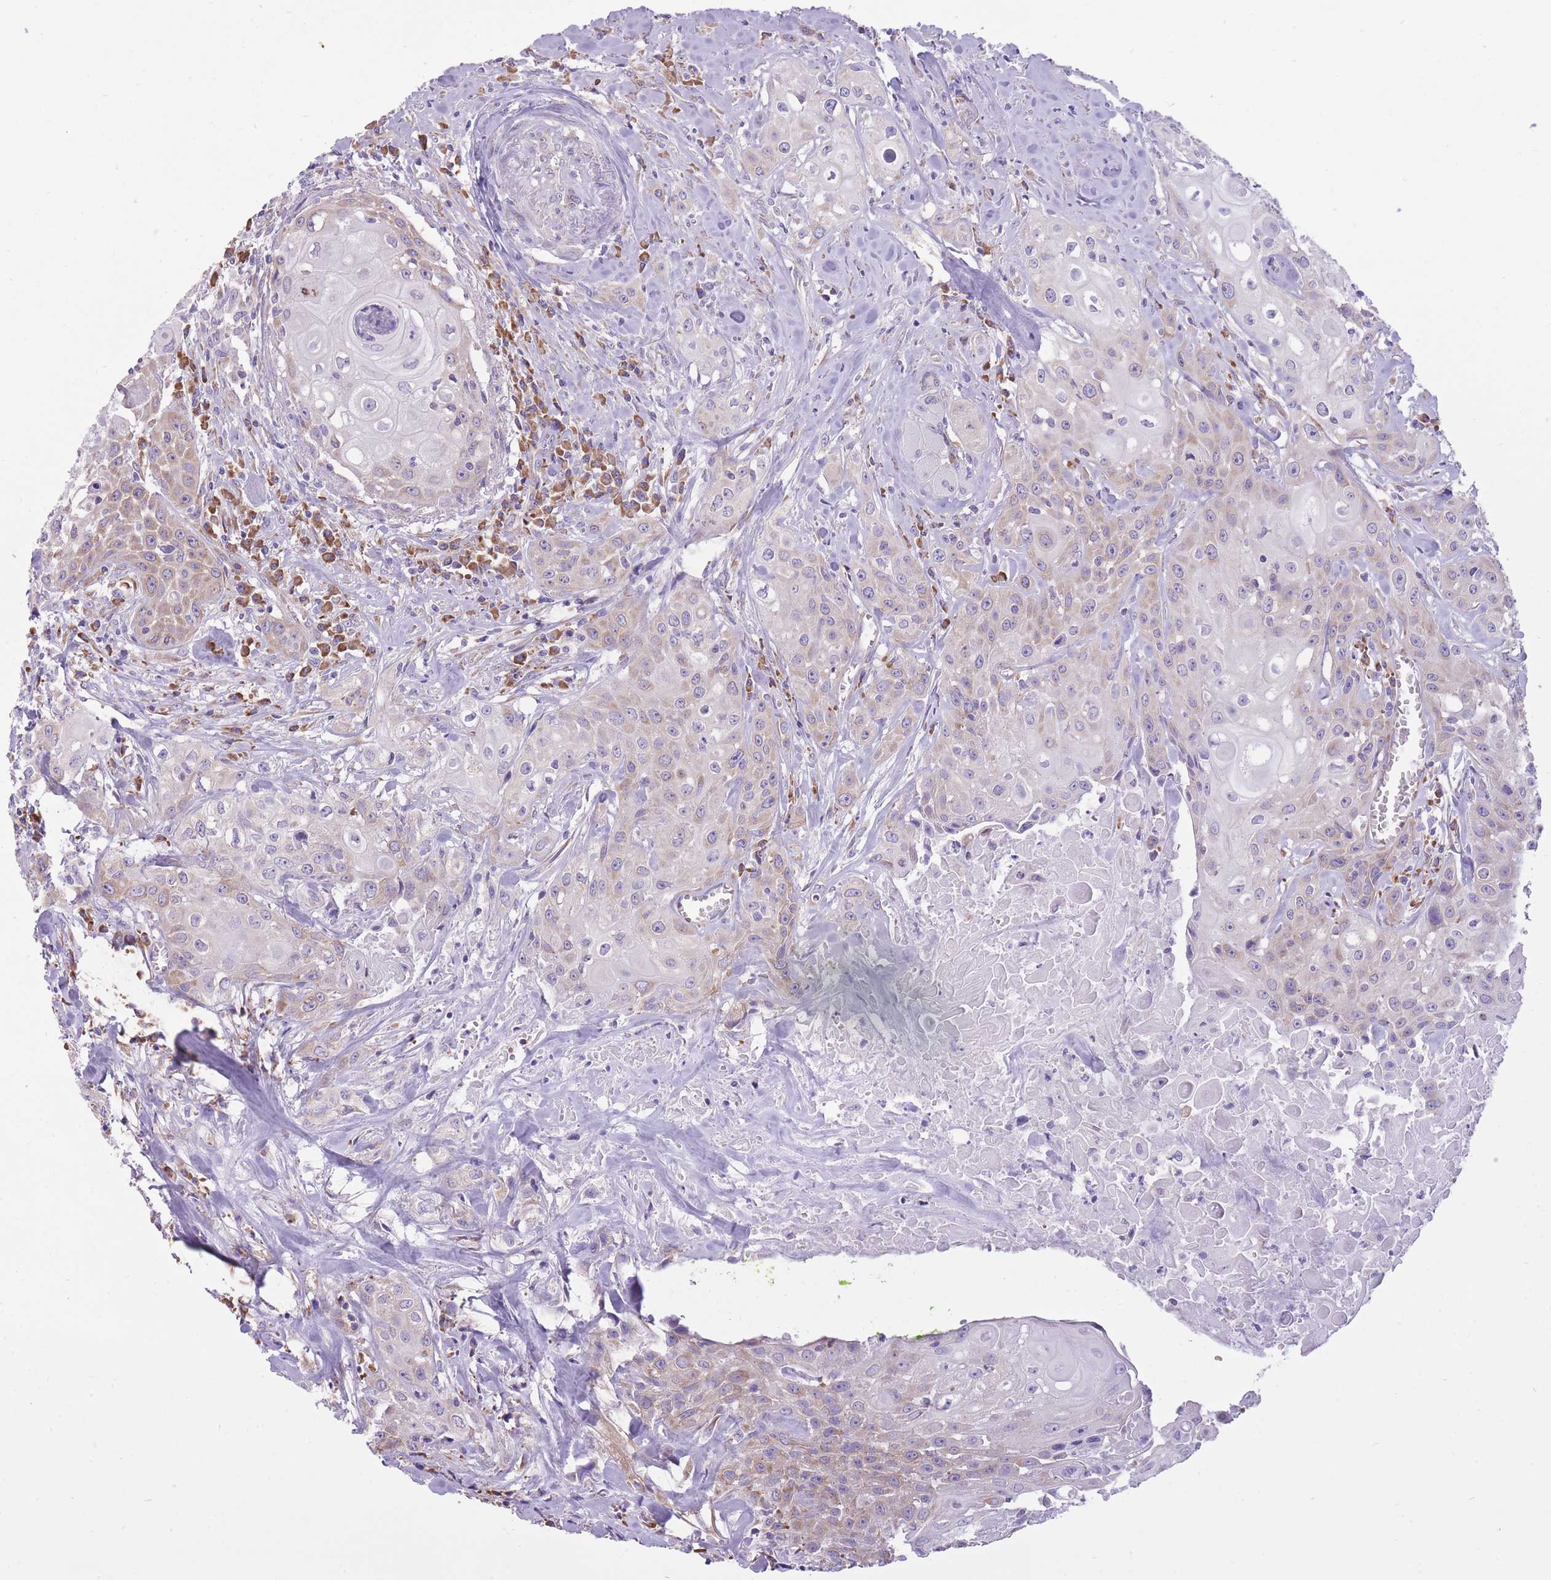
{"staining": {"intensity": "weak", "quantity": "25%-75%", "location": "cytoplasmic/membranous"}, "tissue": "head and neck cancer", "cell_type": "Tumor cells", "image_type": "cancer", "snomed": [{"axis": "morphology", "description": "Squamous cell carcinoma, NOS"}, {"axis": "topography", "description": "Oral tissue"}, {"axis": "topography", "description": "Head-Neck"}], "caption": "This image shows immunohistochemistry staining of human head and neck cancer (squamous cell carcinoma), with low weak cytoplasmic/membranous staining in approximately 25%-75% of tumor cells.", "gene": "ZNF501", "patient": {"sex": "female", "age": 82}}